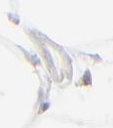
{"staining": {"intensity": "negative", "quantity": "none", "location": "none"}, "tissue": "adipose tissue", "cell_type": "Adipocytes", "image_type": "normal", "snomed": [{"axis": "morphology", "description": "Normal tissue, NOS"}, {"axis": "morphology", "description": "Duct carcinoma"}, {"axis": "topography", "description": "Breast"}, {"axis": "topography", "description": "Adipose tissue"}], "caption": "Immunohistochemical staining of unremarkable human adipose tissue exhibits no significant staining in adipocytes. (DAB IHC, high magnification).", "gene": "AURKA", "patient": {"sex": "female", "age": 37}}